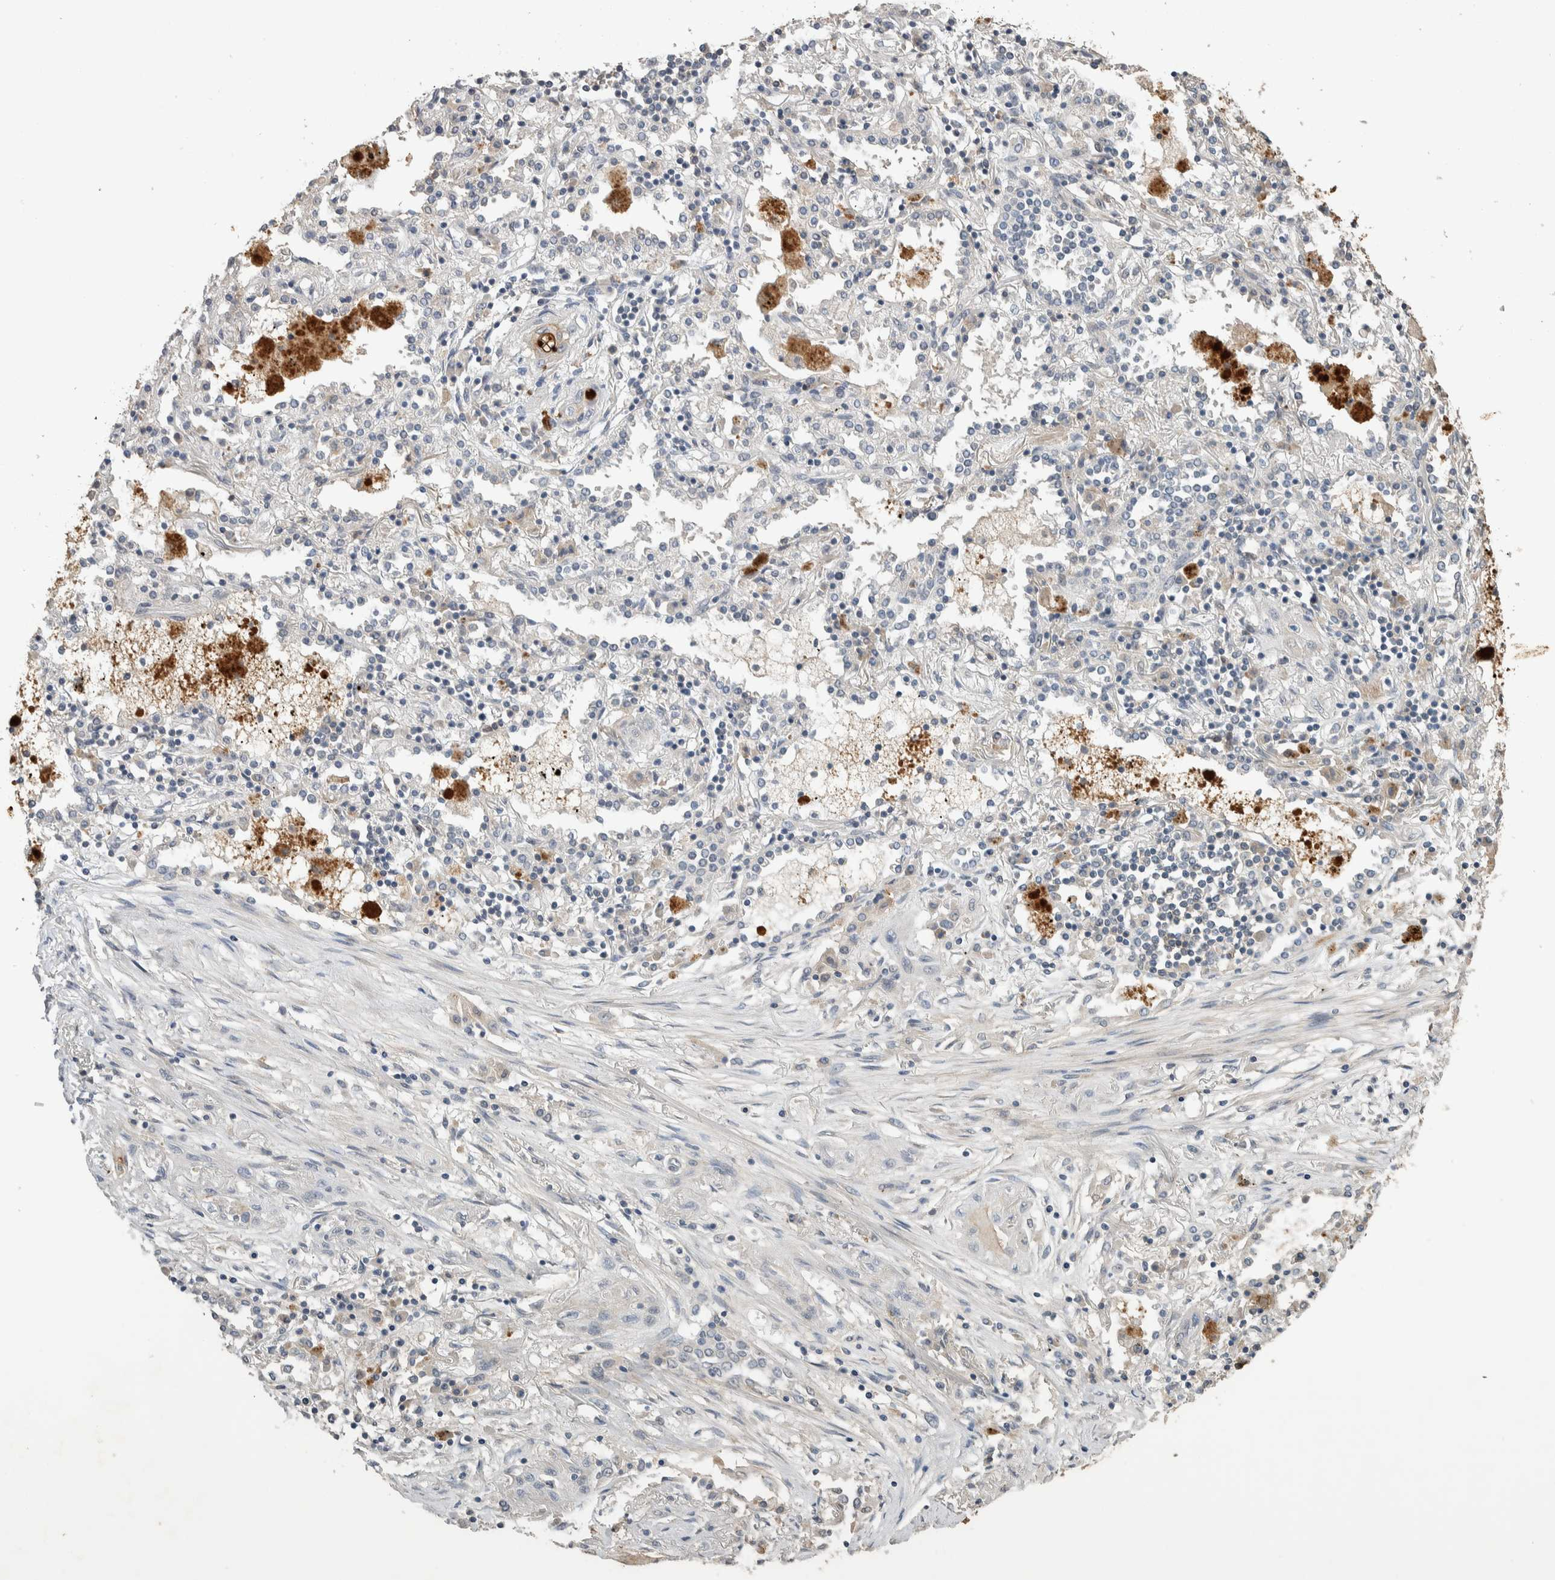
{"staining": {"intensity": "negative", "quantity": "none", "location": "none"}, "tissue": "lung cancer", "cell_type": "Tumor cells", "image_type": "cancer", "snomed": [{"axis": "morphology", "description": "Squamous cell carcinoma, NOS"}, {"axis": "topography", "description": "Lung"}], "caption": "Human lung squamous cell carcinoma stained for a protein using immunohistochemistry demonstrates no staining in tumor cells.", "gene": "CYSRT1", "patient": {"sex": "female", "age": 47}}